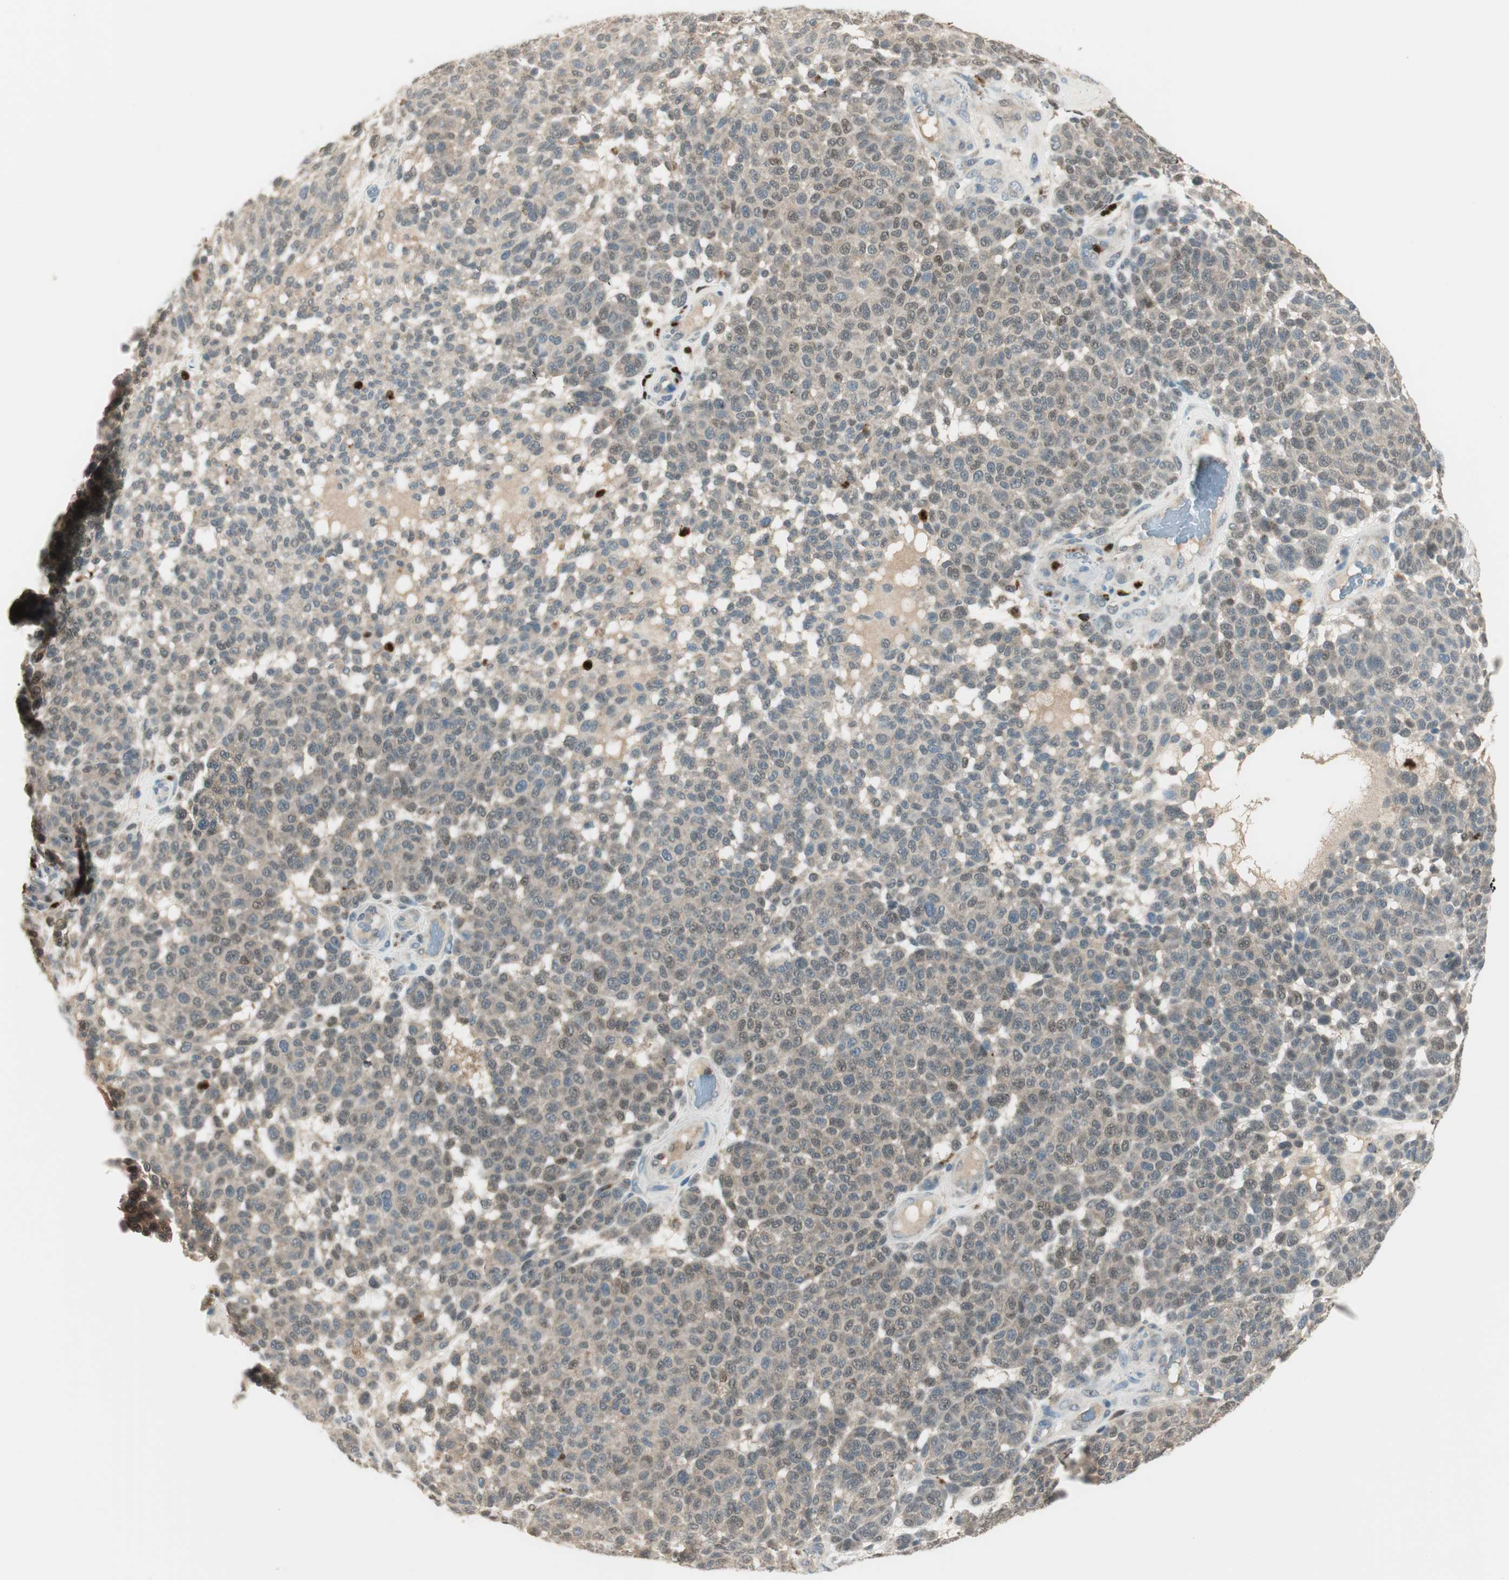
{"staining": {"intensity": "negative", "quantity": "none", "location": "none"}, "tissue": "melanoma", "cell_type": "Tumor cells", "image_type": "cancer", "snomed": [{"axis": "morphology", "description": "Malignant melanoma, NOS"}, {"axis": "topography", "description": "Skin"}], "caption": "This is an immunohistochemistry histopathology image of human melanoma. There is no positivity in tumor cells.", "gene": "LTA4H", "patient": {"sex": "male", "age": 59}}